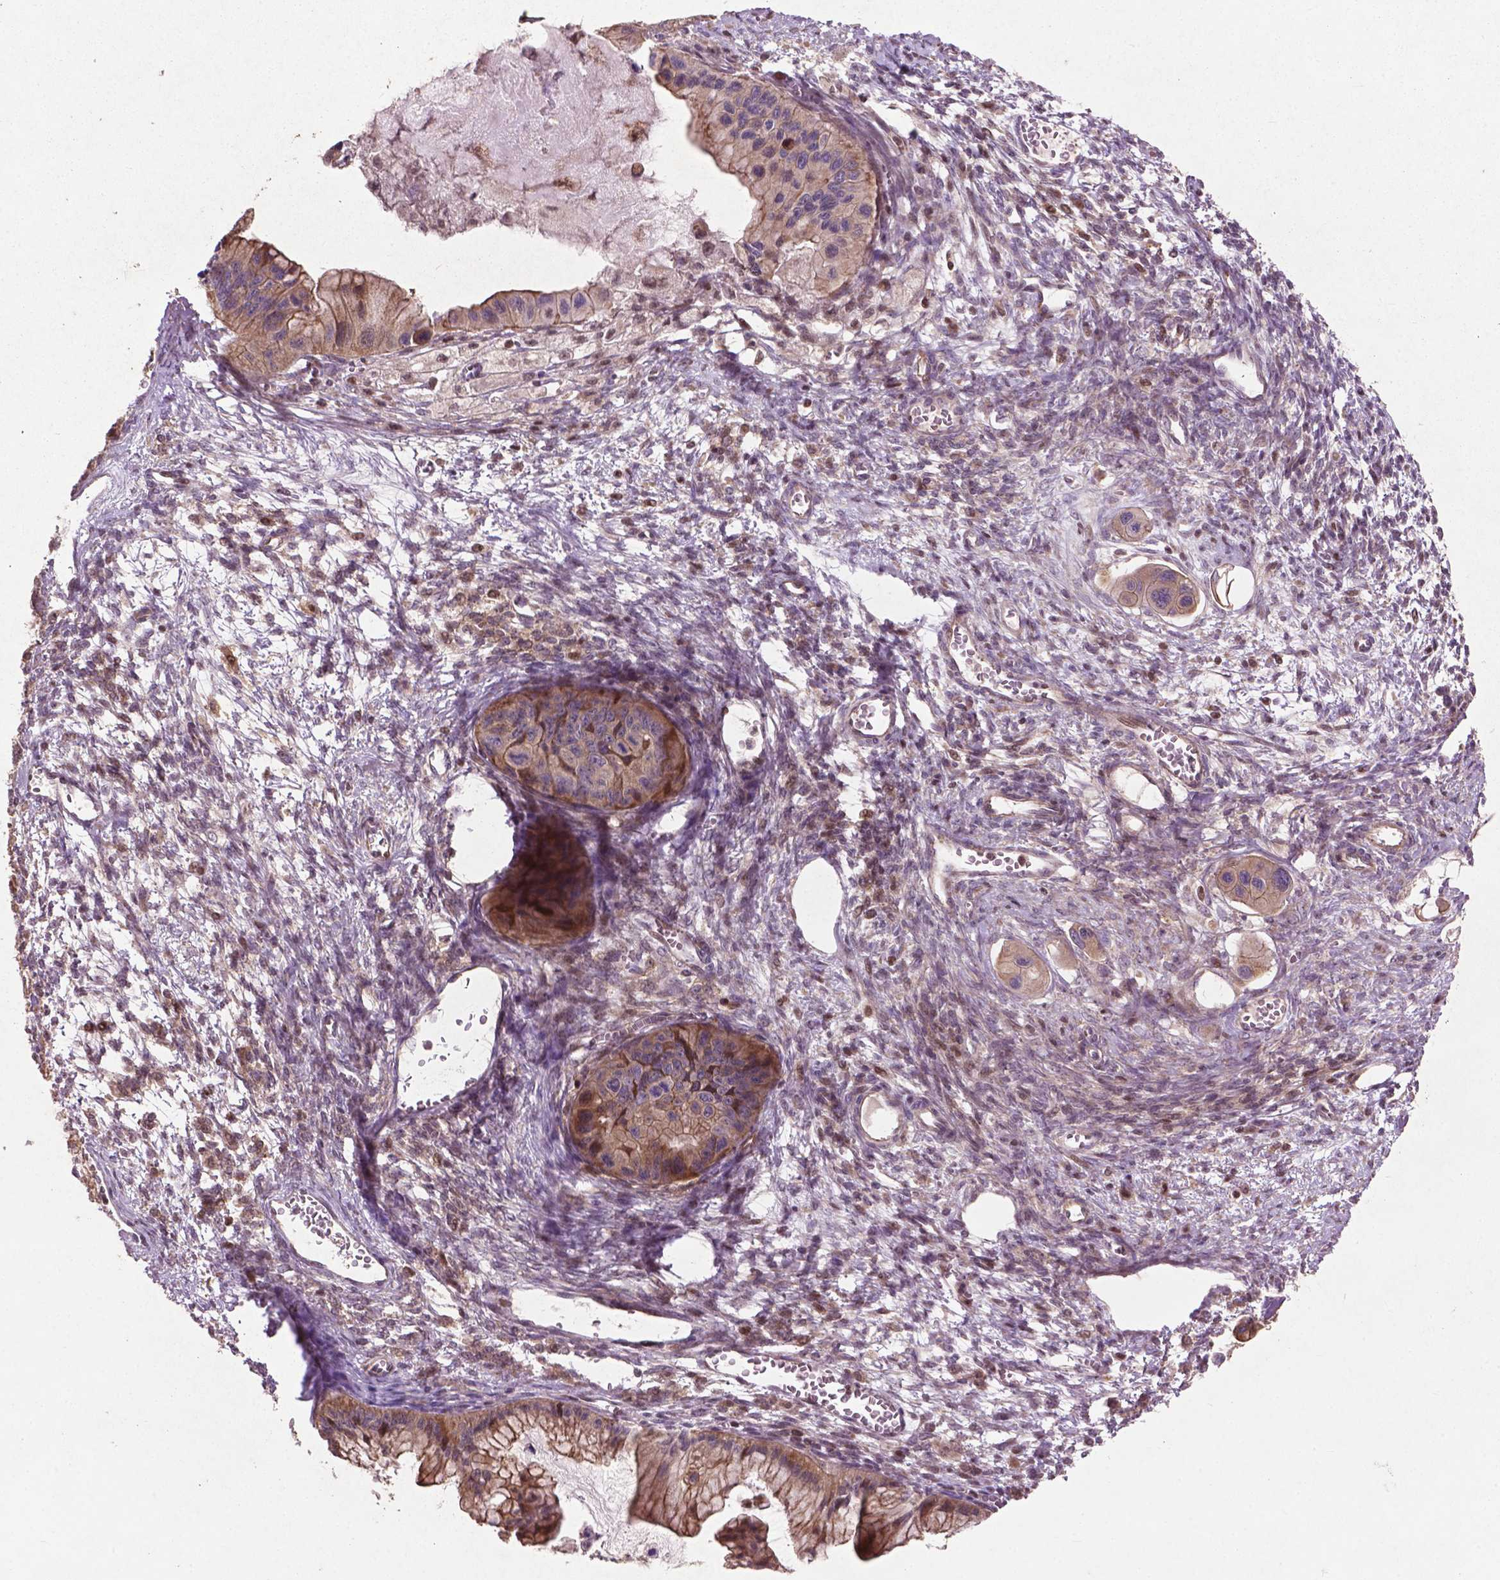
{"staining": {"intensity": "moderate", "quantity": ">75%", "location": "cytoplasmic/membranous"}, "tissue": "ovarian cancer", "cell_type": "Tumor cells", "image_type": "cancer", "snomed": [{"axis": "morphology", "description": "Cystadenocarcinoma, mucinous, NOS"}, {"axis": "topography", "description": "Ovary"}], "caption": "Tumor cells reveal medium levels of moderate cytoplasmic/membranous positivity in about >75% of cells in human ovarian cancer.", "gene": "B3GALNT2", "patient": {"sex": "female", "age": 72}}